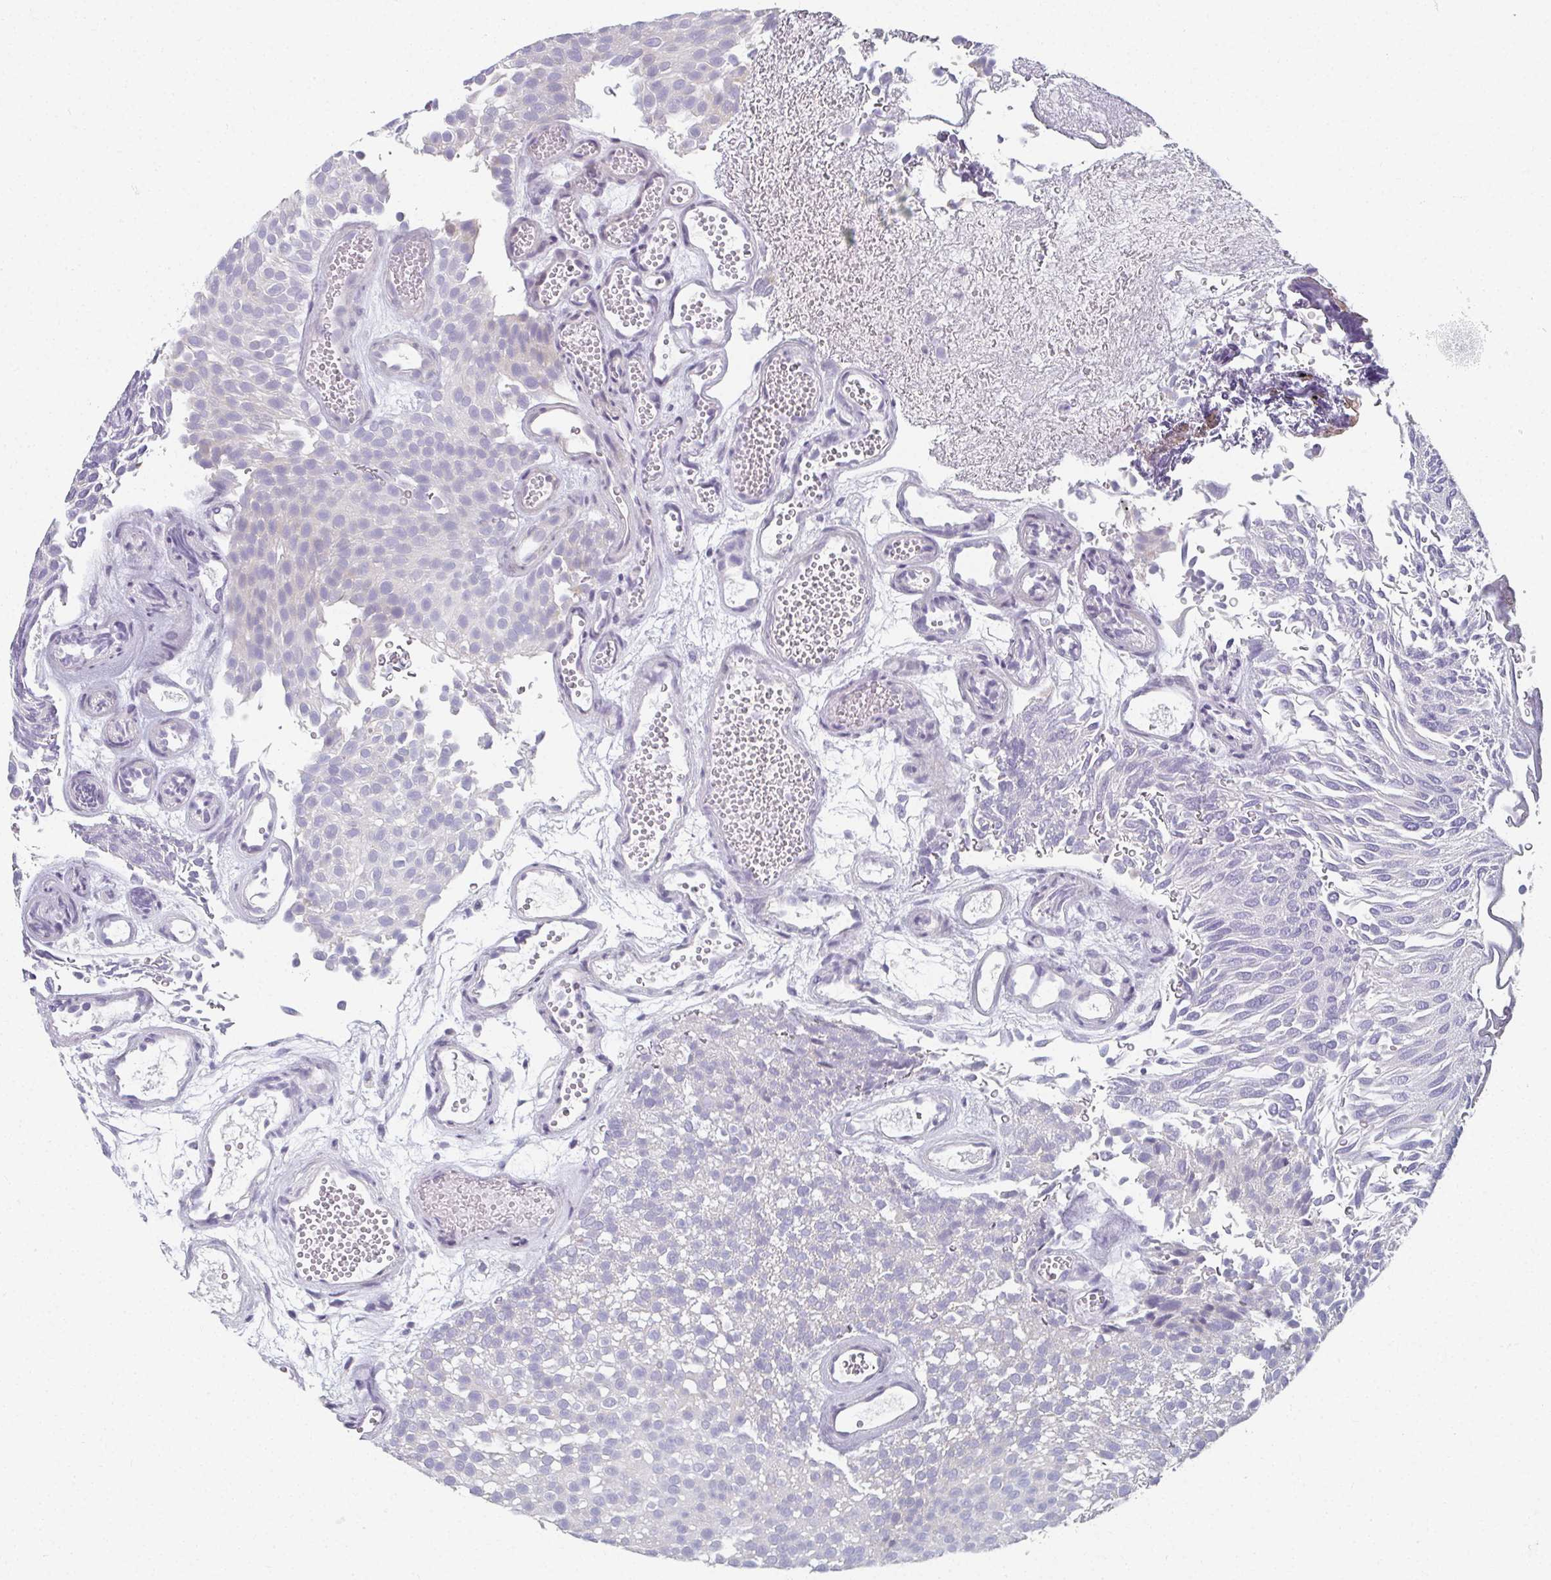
{"staining": {"intensity": "negative", "quantity": "none", "location": "none"}, "tissue": "urothelial cancer", "cell_type": "Tumor cells", "image_type": "cancer", "snomed": [{"axis": "morphology", "description": "Urothelial carcinoma, Low grade"}, {"axis": "topography", "description": "Urinary bladder"}], "caption": "High magnification brightfield microscopy of urothelial cancer stained with DAB (brown) and counterstained with hematoxylin (blue): tumor cells show no significant staining. (Immunohistochemistry, brightfield microscopy, high magnification).", "gene": "CAMKV", "patient": {"sex": "male", "age": 78}}